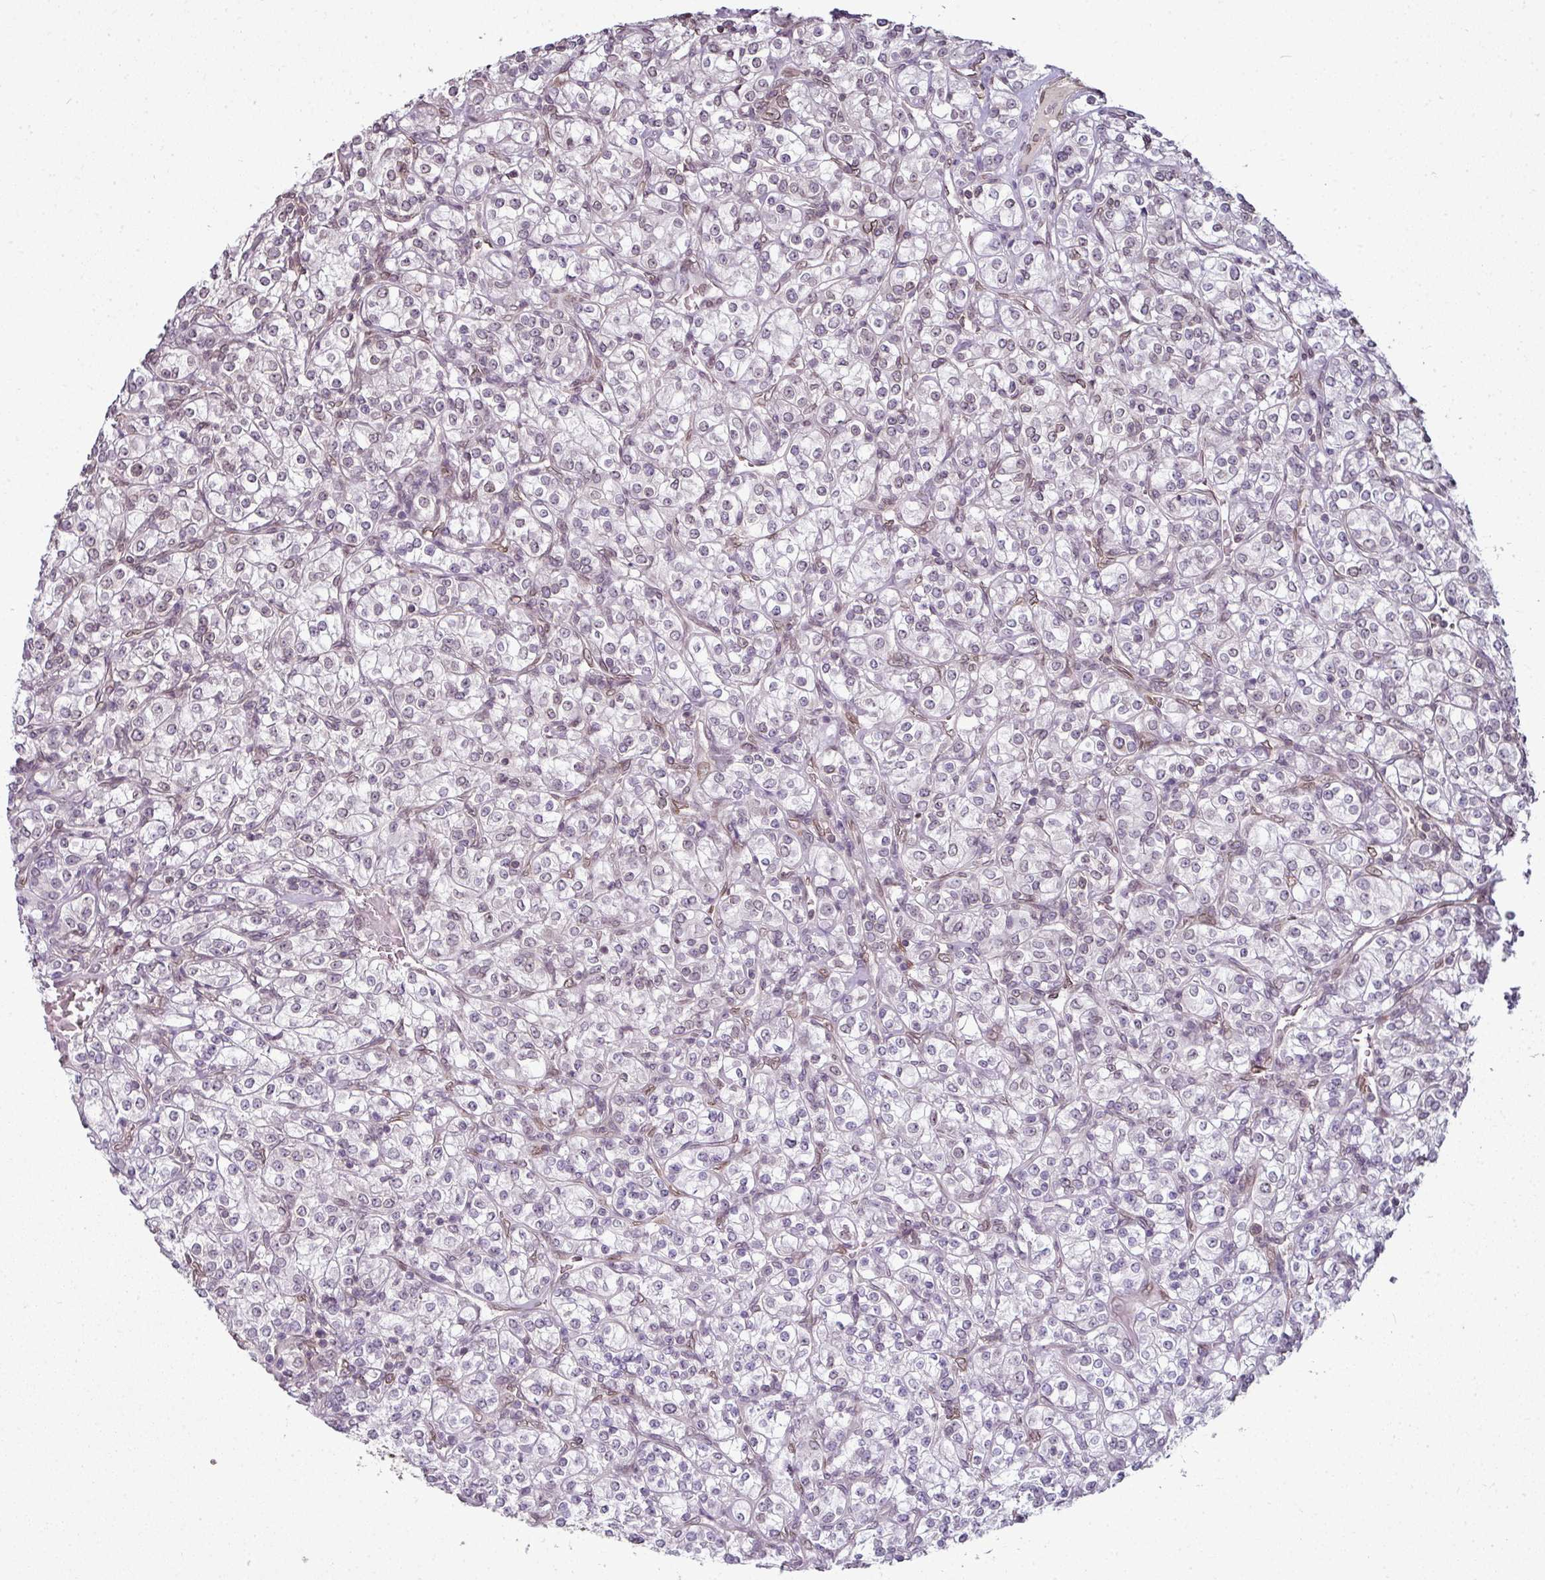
{"staining": {"intensity": "negative", "quantity": "none", "location": "none"}, "tissue": "renal cancer", "cell_type": "Tumor cells", "image_type": "cancer", "snomed": [{"axis": "morphology", "description": "Adenocarcinoma, NOS"}, {"axis": "topography", "description": "Kidney"}], "caption": "Renal adenocarcinoma stained for a protein using IHC reveals no expression tumor cells.", "gene": "RANGAP1", "patient": {"sex": "male", "age": 77}}